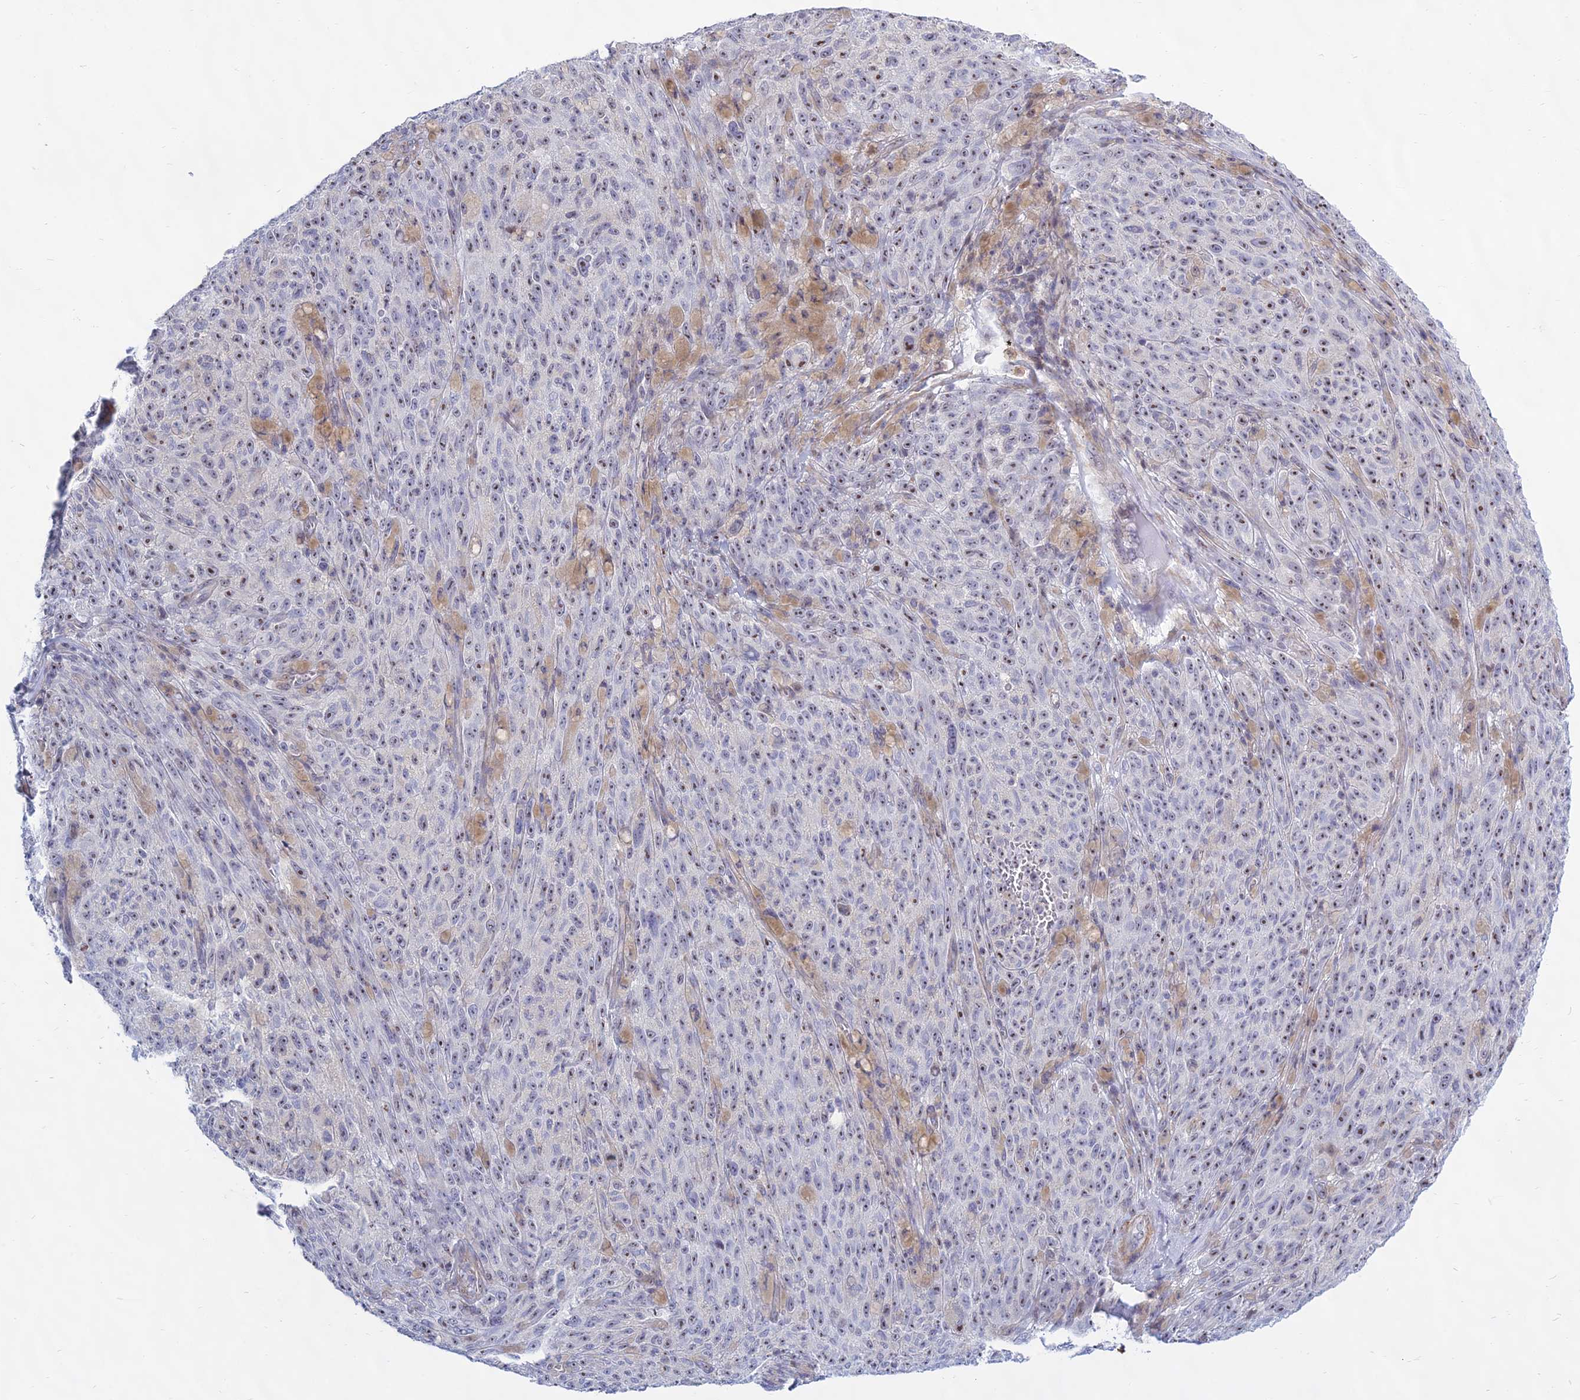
{"staining": {"intensity": "moderate", "quantity": "25%-75%", "location": "nuclear"}, "tissue": "melanoma", "cell_type": "Tumor cells", "image_type": "cancer", "snomed": [{"axis": "morphology", "description": "Malignant melanoma, NOS"}, {"axis": "topography", "description": "Skin"}], "caption": "Tumor cells reveal medium levels of moderate nuclear positivity in about 25%-75% of cells in human melanoma.", "gene": "KRR1", "patient": {"sex": "female", "age": 82}}